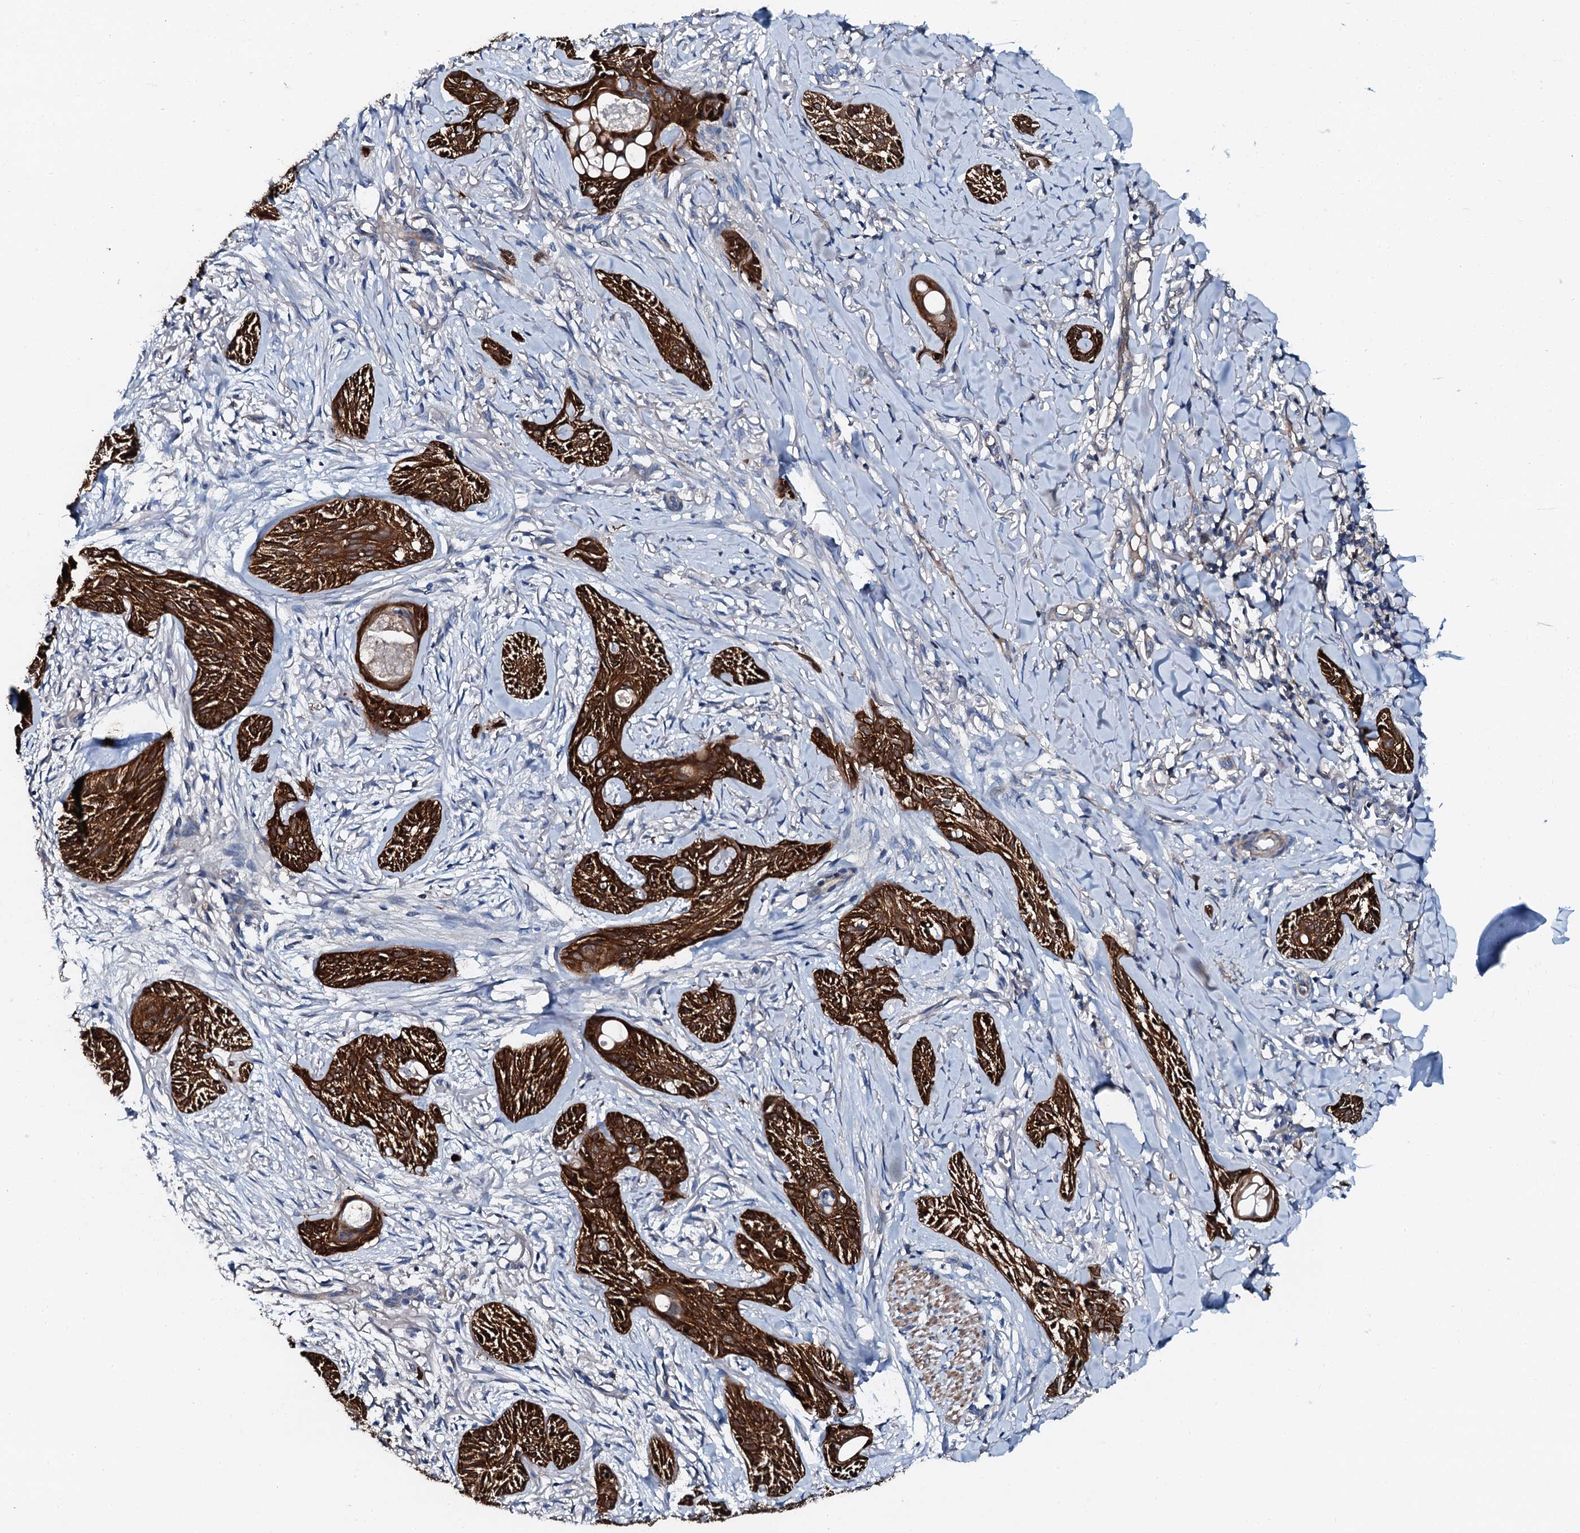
{"staining": {"intensity": "strong", "quantity": ">75%", "location": "cytoplasmic/membranous"}, "tissue": "skin cancer", "cell_type": "Tumor cells", "image_type": "cancer", "snomed": [{"axis": "morphology", "description": "Basal cell carcinoma"}, {"axis": "topography", "description": "Skin"}], "caption": "Immunohistochemistry (IHC) of human basal cell carcinoma (skin) displays high levels of strong cytoplasmic/membranous staining in about >75% of tumor cells.", "gene": "GFOD2", "patient": {"sex": "female", "age": 59}}